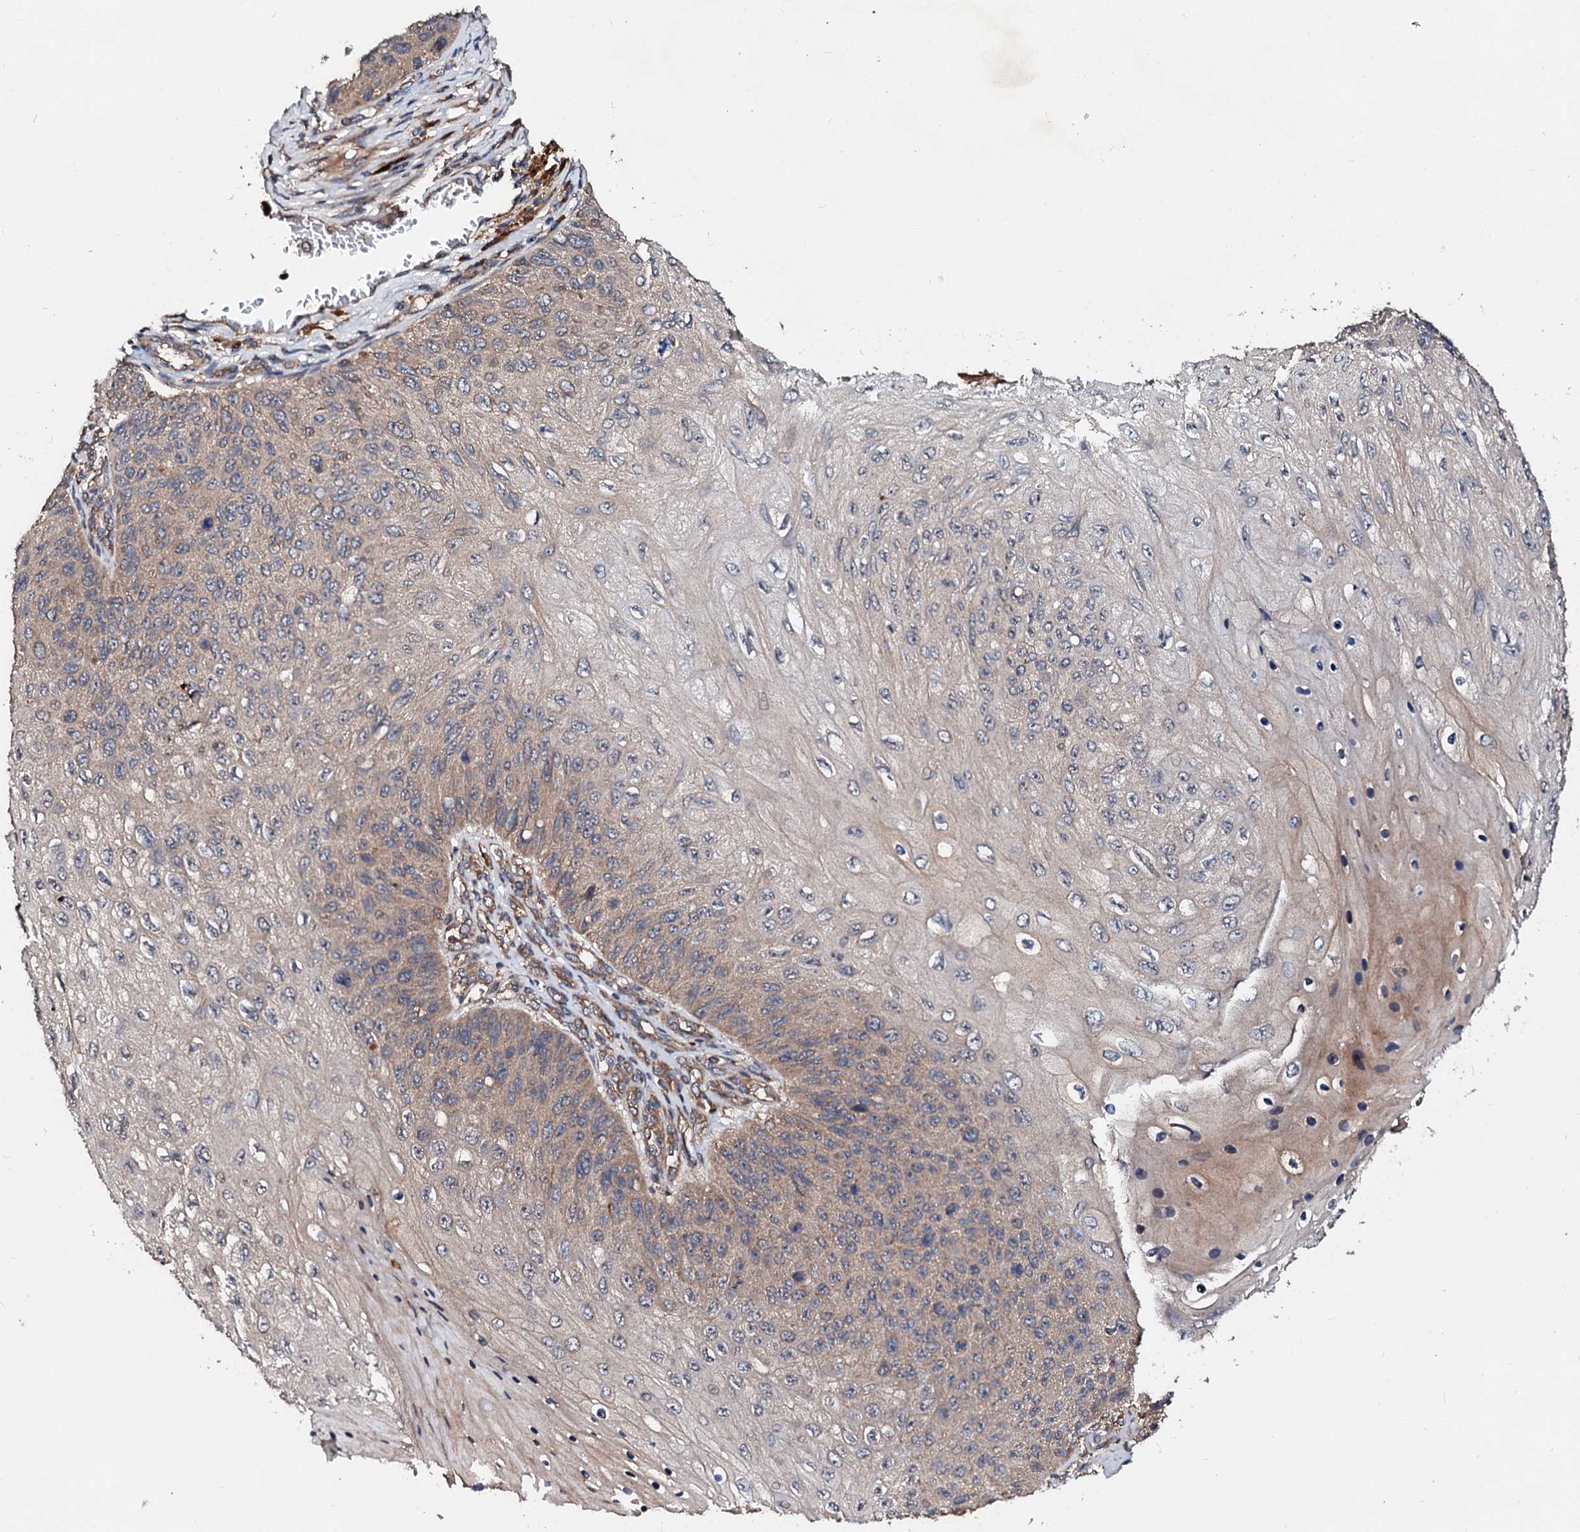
{"staining": {"intensity": "weak", "quantity": "25%-75%", "location": "cytoplasmic/membranous"}, "tissue": "skin cancer", "cell_type": "Tumor cells", "image_type": "cancer", "snomed": [{"axis": "morphology", "description": "Squamous cell carcinoma, NOS"}, {"axis": "topography", "description": "Skin"}], "caption": "The histopathology image reveals a brown stain indicating the presence of a protein in the cytoplasmic/membranous of tumor cells in skin squamous cell carcinoma.", "gene": "EXTL1", "patient": {"sex": "female", "age": 88}}